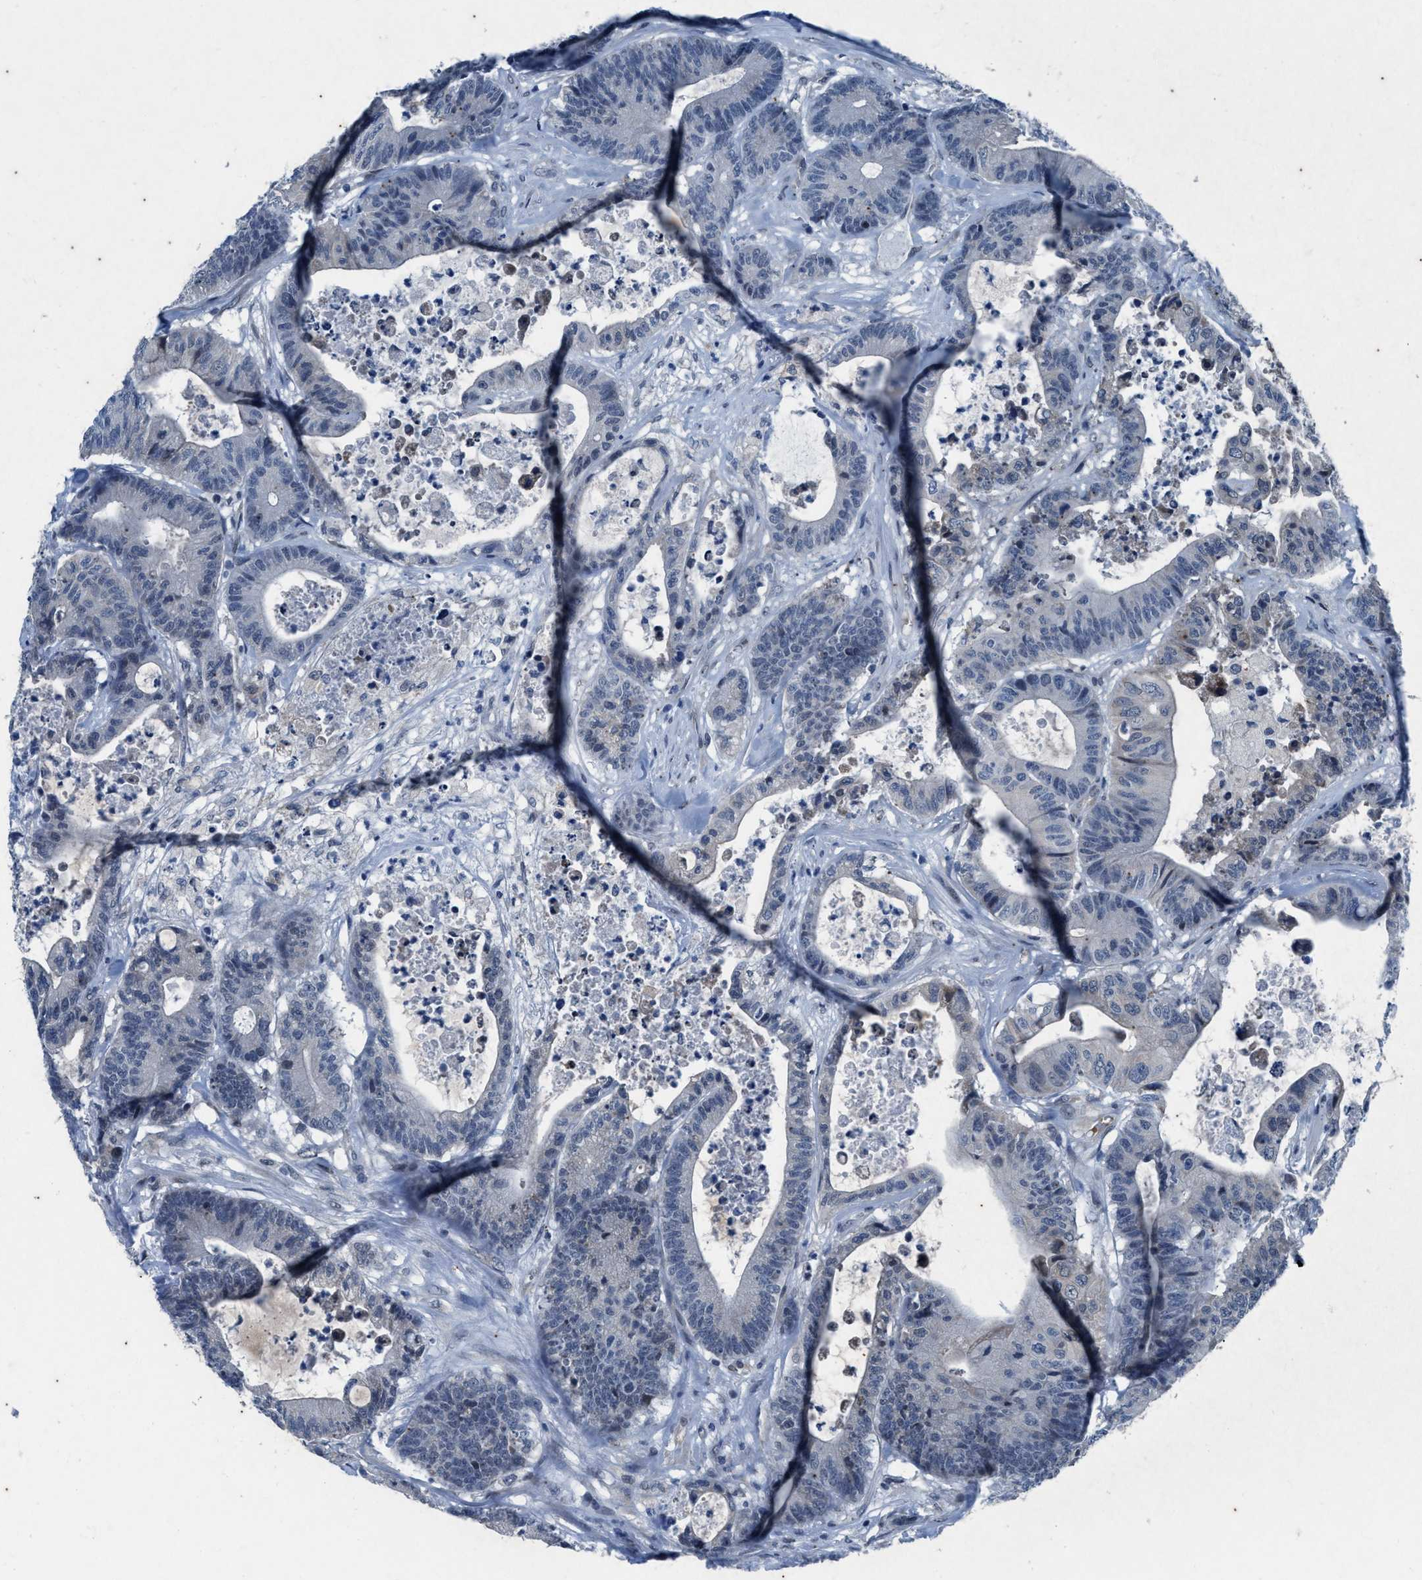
{"staining": {"intensity": "negative", "quantity": "none", "location": "none"}, "tissue": "colorectal cancer", "cell_type": "Tumor cells", "image_type": "cancer", "snomed": [{"axis": "morphology", "description": "Adenocarcinoma, NOS"}, {"axis": "topography", "description": "Colon"}], "caption": "IHC of human colorectal cancer displays no expression in tumor cells. The staining was performed using DAB (3,3'-diaminobenzidine) to visualize the protein expression in brown, while the nuclei were stained in blue with hematoxylin (Magnification: 20x).", "gene": "KIF24", "patient": {"sex": "female", "age": 84}}